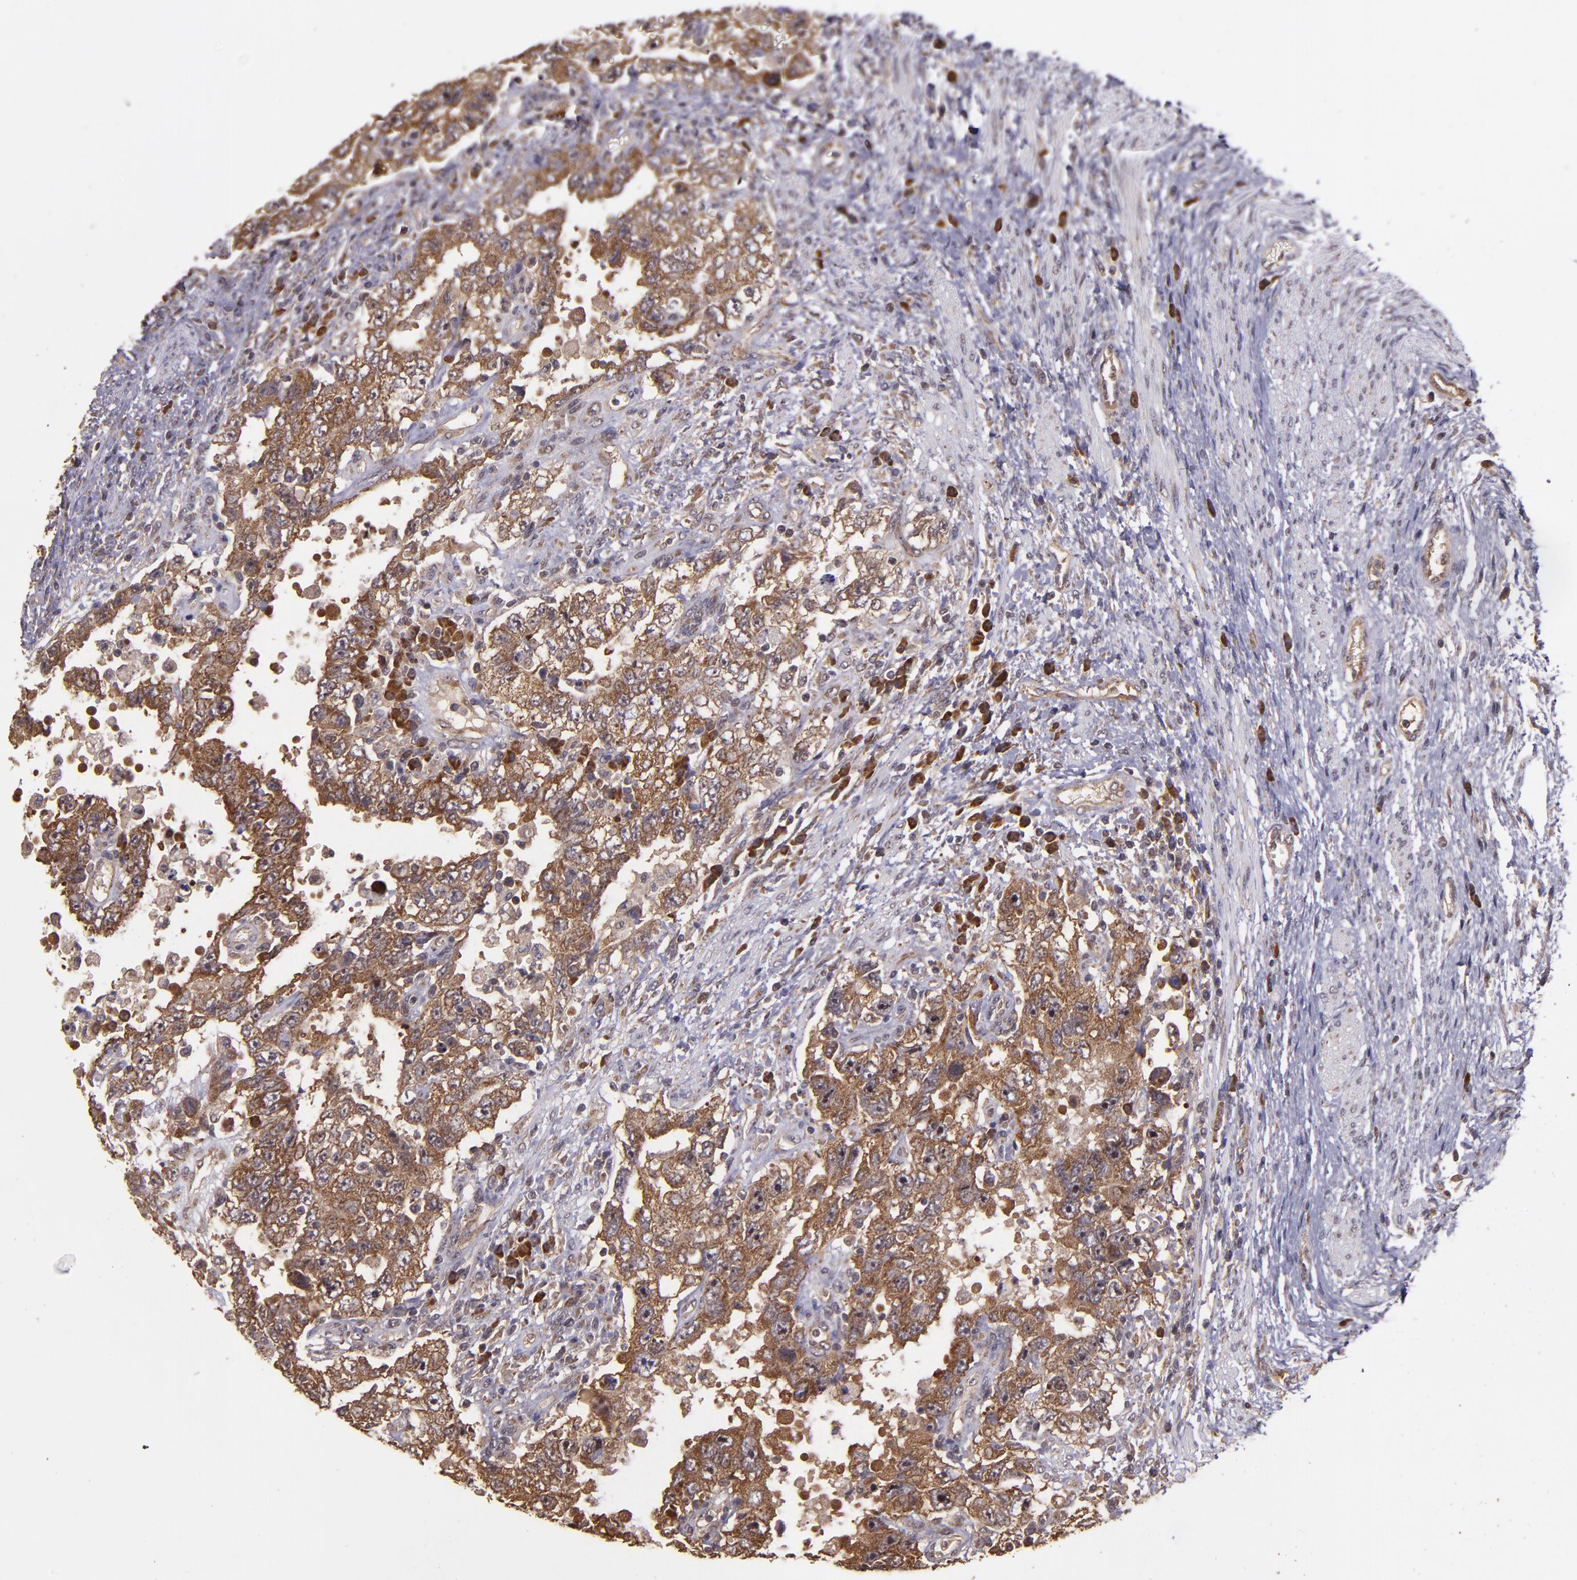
{"staining": {"intensity": "strong", "quantity": ">75%", "location": "cytoplasmic/membranous"}, "tissue": "testis cancer", "cell_type": "Tumor cells", "image_type": "cancer", "snomed": [{"axis": "morphology", "description": "Carcinoma, Embryonal, NOS"}, {"axis": "topography", "description": "Testis"}], "caption": "This is a photomicrograph of immunohistochemistry staining of testis cancer, which shows strong staining in the cytoplasmic/membranous of tumor cells.", "gene": "USP51", "patient": {"sex": "male", "age": 26}}